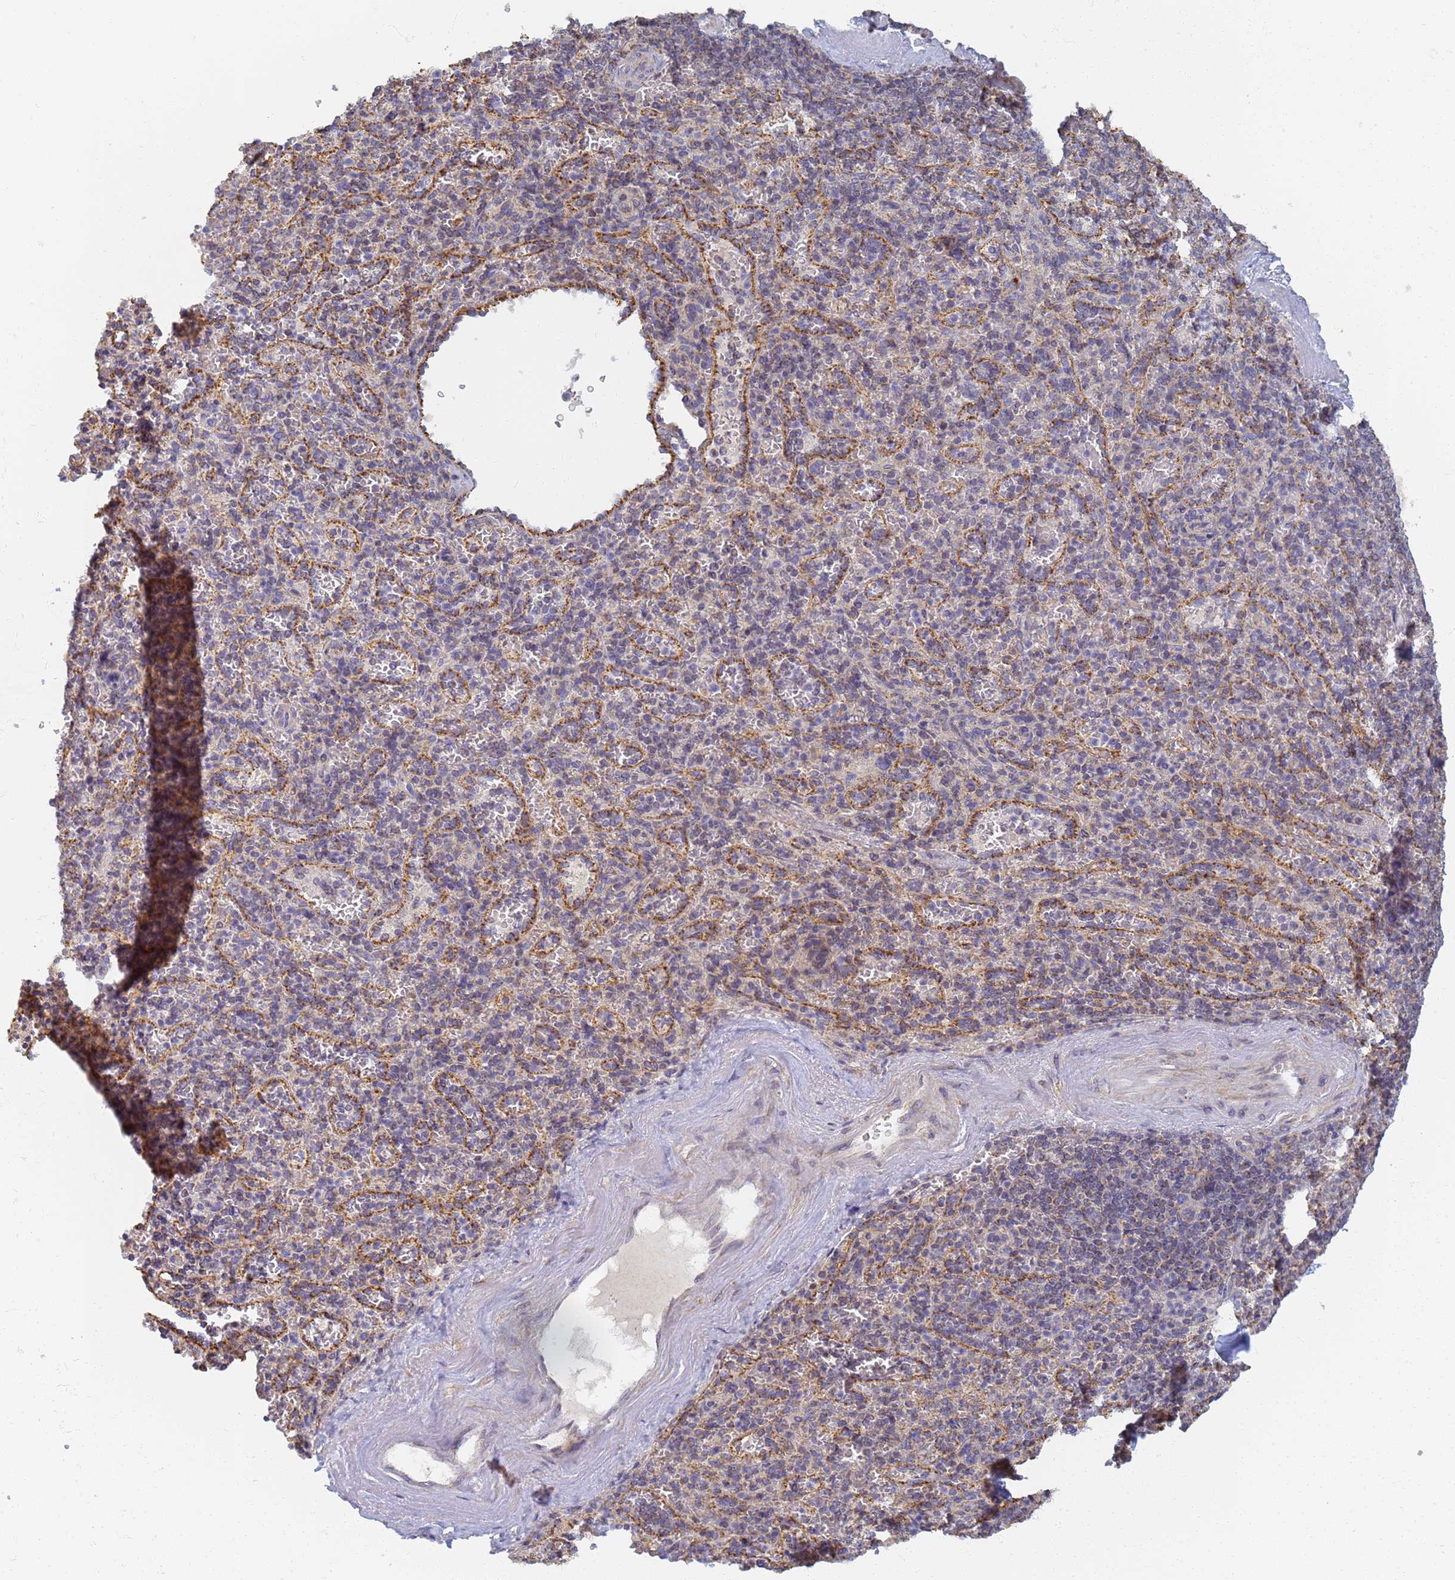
{"staining": {"intensity": "weak", "quantity": "25%-75%", "location": "cytoplasmic/membranous"}, "tissue": "spleen", "cell_type": "Cells in red pulp", "image_type": "normal", "snomed": [{"axis": "morphology", "description": "Normal tissue, NOS"}, {"axis": "topography", "description": "Spleen"}], "caption": "Brown immunohistochemical staining in unremarkable spleen exhibits weak cytoplasmic/membranous positivity in approximately 25%-75% of cells in red pulp.", "gene": "UTP23", "patient": {"sex": "male", "age": 82}}